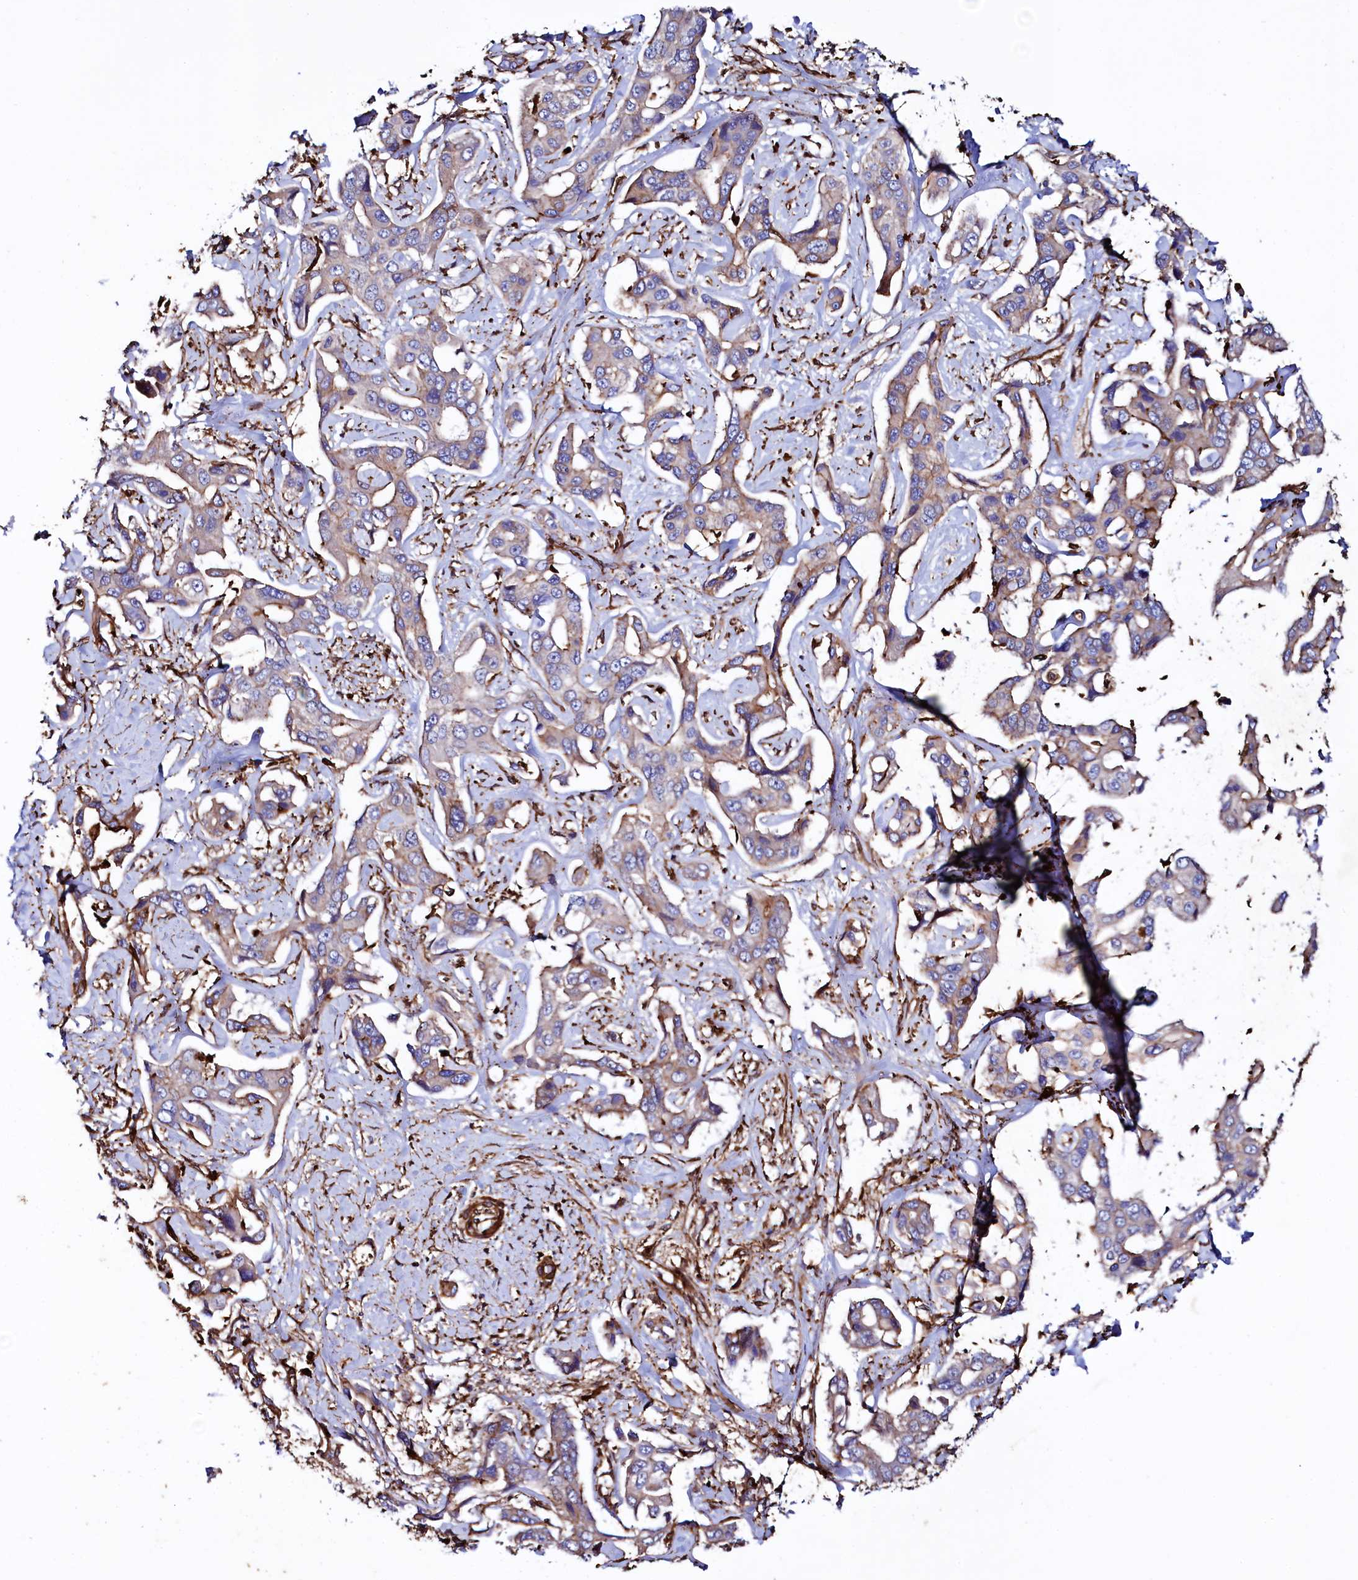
{"staining": {"intensity": "weak", "quantity": ">75%", "location": "cytoplasmic/membranous"}, "tissue": "liver cancer", "cell_type": "Tumor cells", "image_type": "cancer", "snomed": [{"axis": "morphology", "description": "Cholangiocarcinoma"}, {"axis": "topography", "description": "Liver"}], "caption": "IHC micrograph of liver cancer stained for a protein (brown), which reveals low levels of weak cytoplasmic/membranous positivity in about >75% of tumor cells.", "gene": "STAMBPL1", "patient": {"sex": "male", "age": 59}}